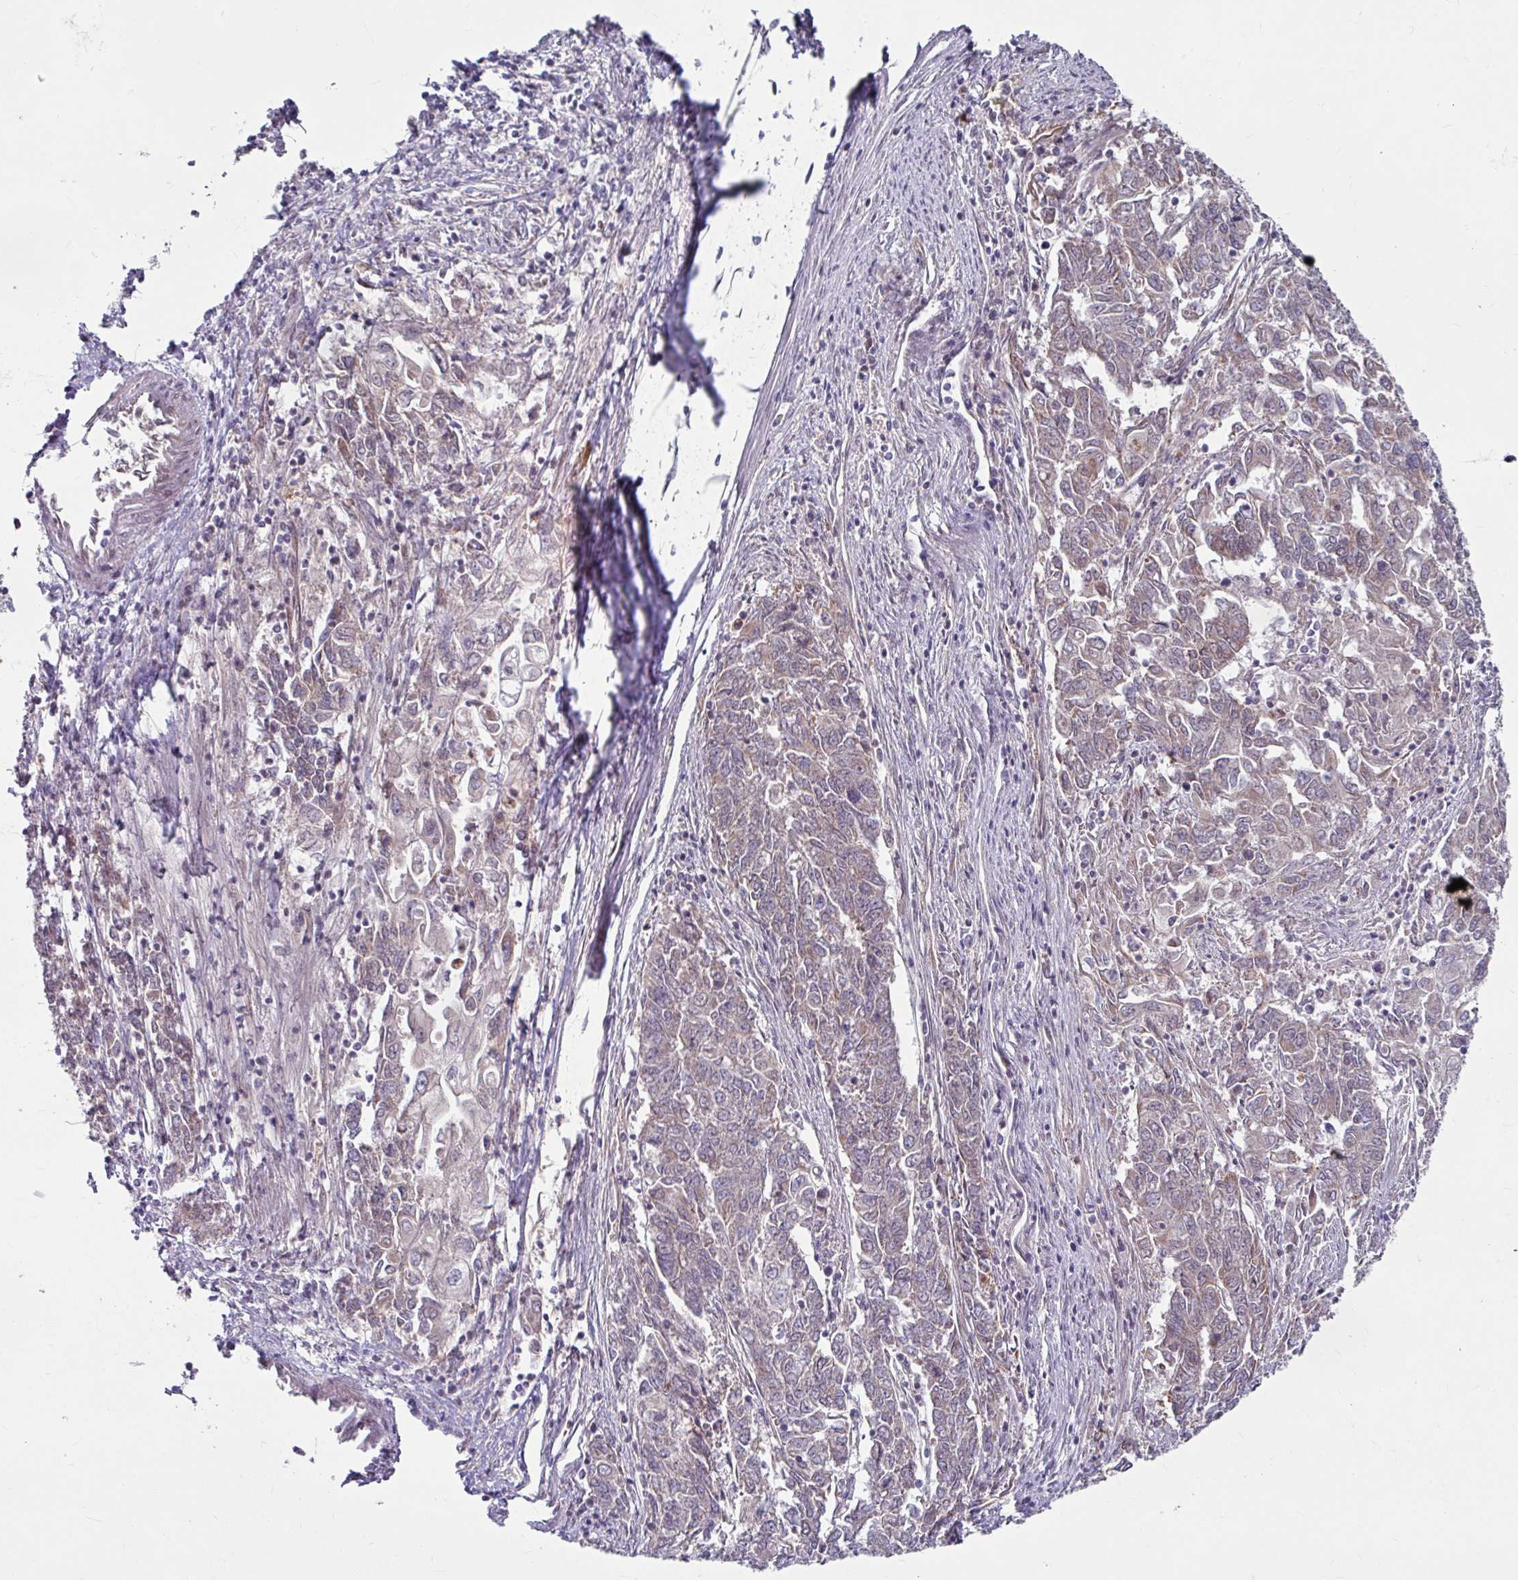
{"staining": {"intensity": "weak", "quantity": "<25%", "location": "cytoplasmic/membranous"}, "tissue": "endometrial cancer", "cell_type": "Tumor cells", "image_type": "cancer", "snomed": [{"axis": "morphology", "description": "Adenocarcinoma, NOS"}, {"axis": "topography", "description": "Endometrium"}], "caption": "An immunohistochemistry photomicrograph of endometrial cancer (adenocarcinoma) is shown. There is no staining in tumor cells of endometrial cancer (adenocarcinoma).", "gene": "DAAM2", "patient": {"sex": "female", "age": 54}}